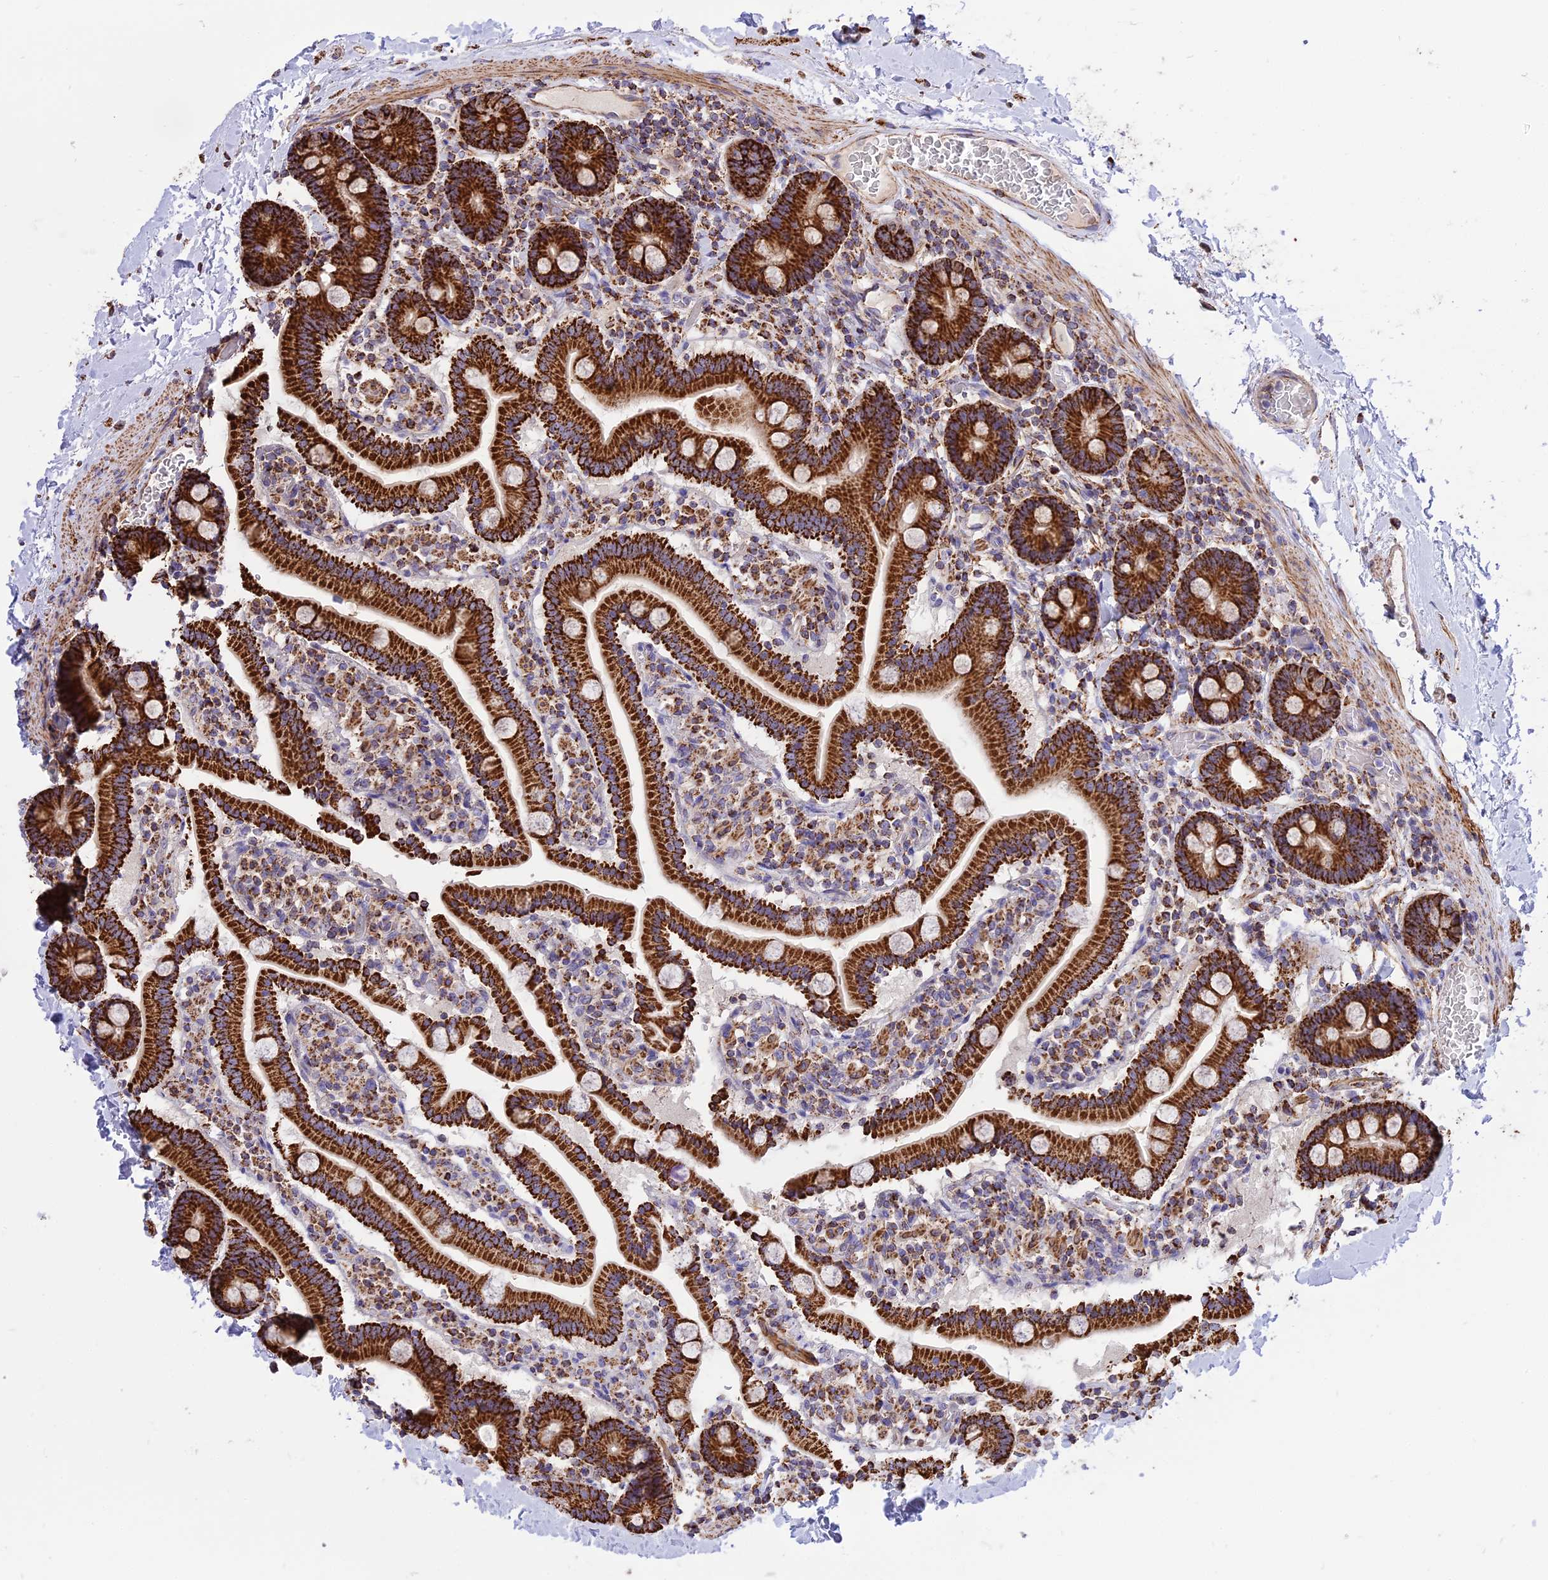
{"staining": {"intensity": "strong", "quantity": ">75%", "location": "cytoplasmic/membranous"}, "tissue": "duodenum", "cell_type": "Glandular cells", "image_type": "normal", "snomed": [{"axis": "morphology", "description": "Normal tissue, NOS"}, {"axis": "topography", "description": "Duodenum"}], "caption": "Normal duodenum exhibits strong cytoplasmic/membranous positivity in approximately >75% of glandular cells, visualized by immunohistochemistry.", "gene": "TTC4", "patient": {"sex": "male", "age": 55}}